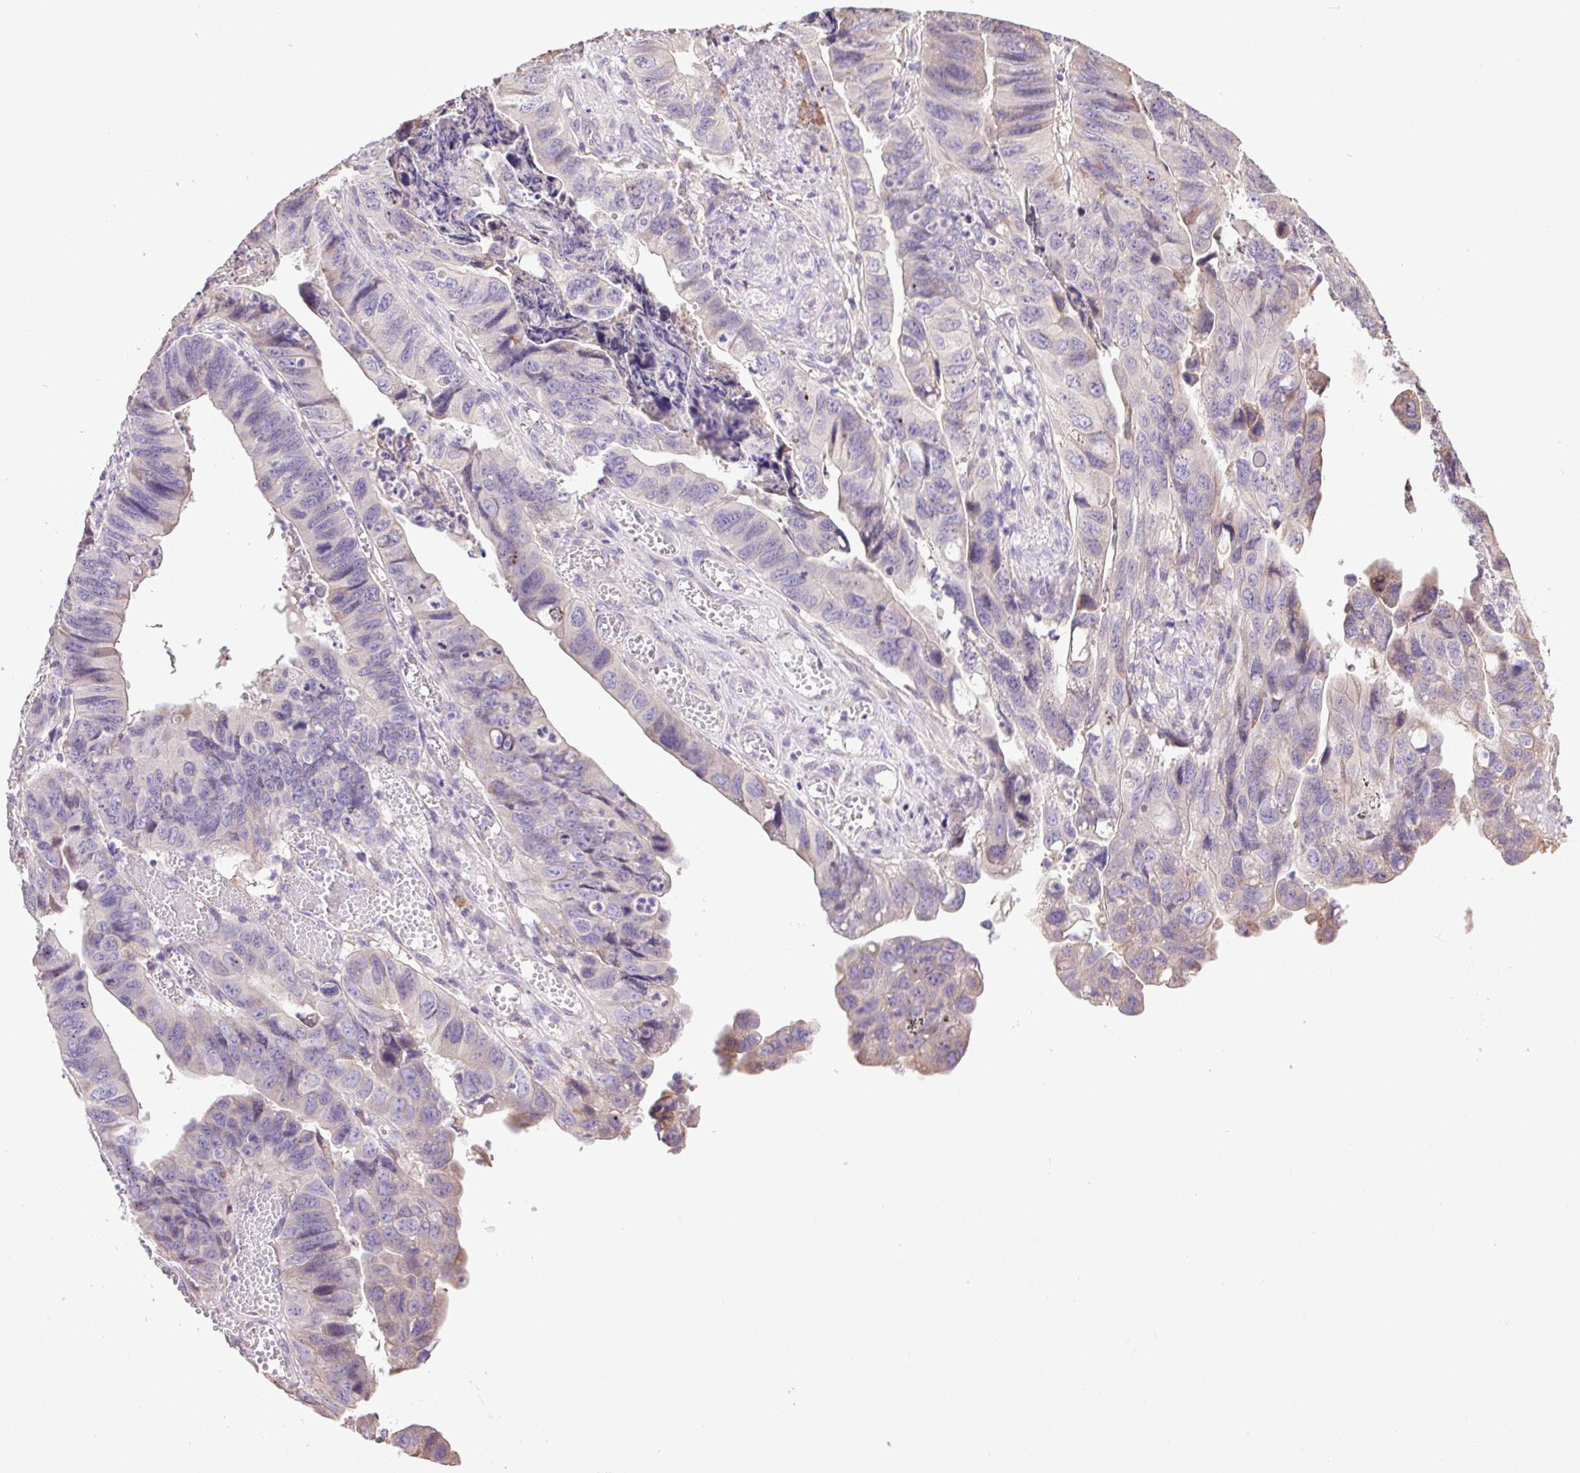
{"staining": {"intensity": "negative", "quantity": "none", "location": "none"}, "tissue": "stomach cancer", "cell_type": "Tumor cells", "image_type": "cancer", "snomed": [{"axis": "morphology", "description": "Adenocarcinoma, NOS"}, {"axis": "topography", "description": "Stomach, lower"}], "caption": "Micrograph shows no significant protein expression in tumor cells of stomach adenocarcinoma.", "gene": "SNX31", "patient": {"sex": "male", "age": 77}}